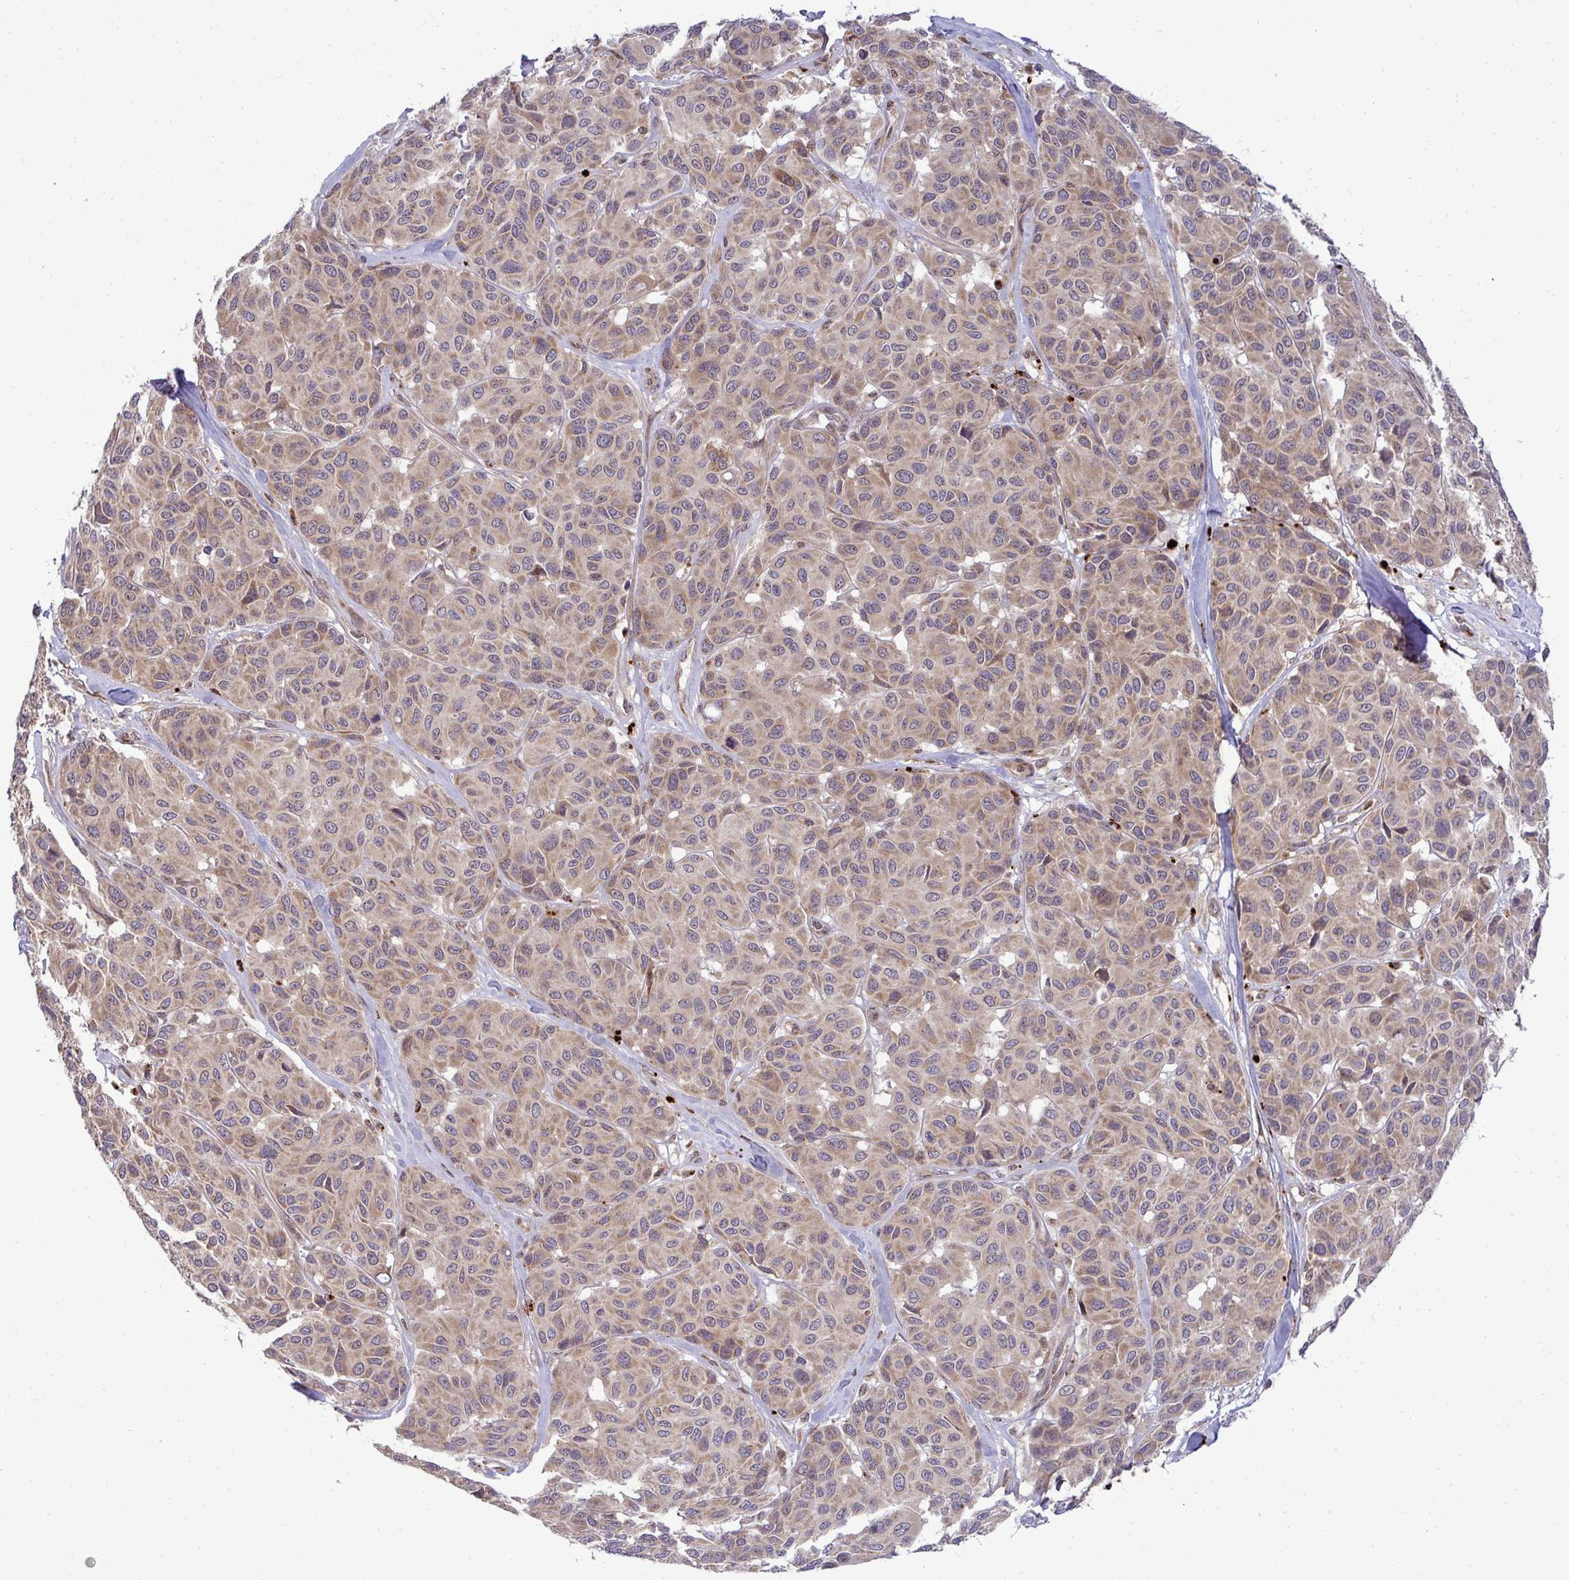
{"staining": {"intensity": "weak", "quantity": ">75%", "location": "cytoplasmic/membranous"}, "tissue": "melanoma", "cell_type": "Tumor cells", "image_type": "cancer", "snomed": [{"axis": "morphology", "description": "Malignant melanoma, NOS"}, {"axis": "topography", "description": "Skin"}], "caption": "Immunohistochemistry micrograph of neoplastic tissue: malignant melanoma stained using immunohistochemistry reveals low levels of weak protein expression localized specifically in the cytoplasmic/membranous of tumor cells, appearing as a cytoplasmic/membranous brown color.", "gene": "TRIM44", "patient": {"sex": "female", "age": 66}}